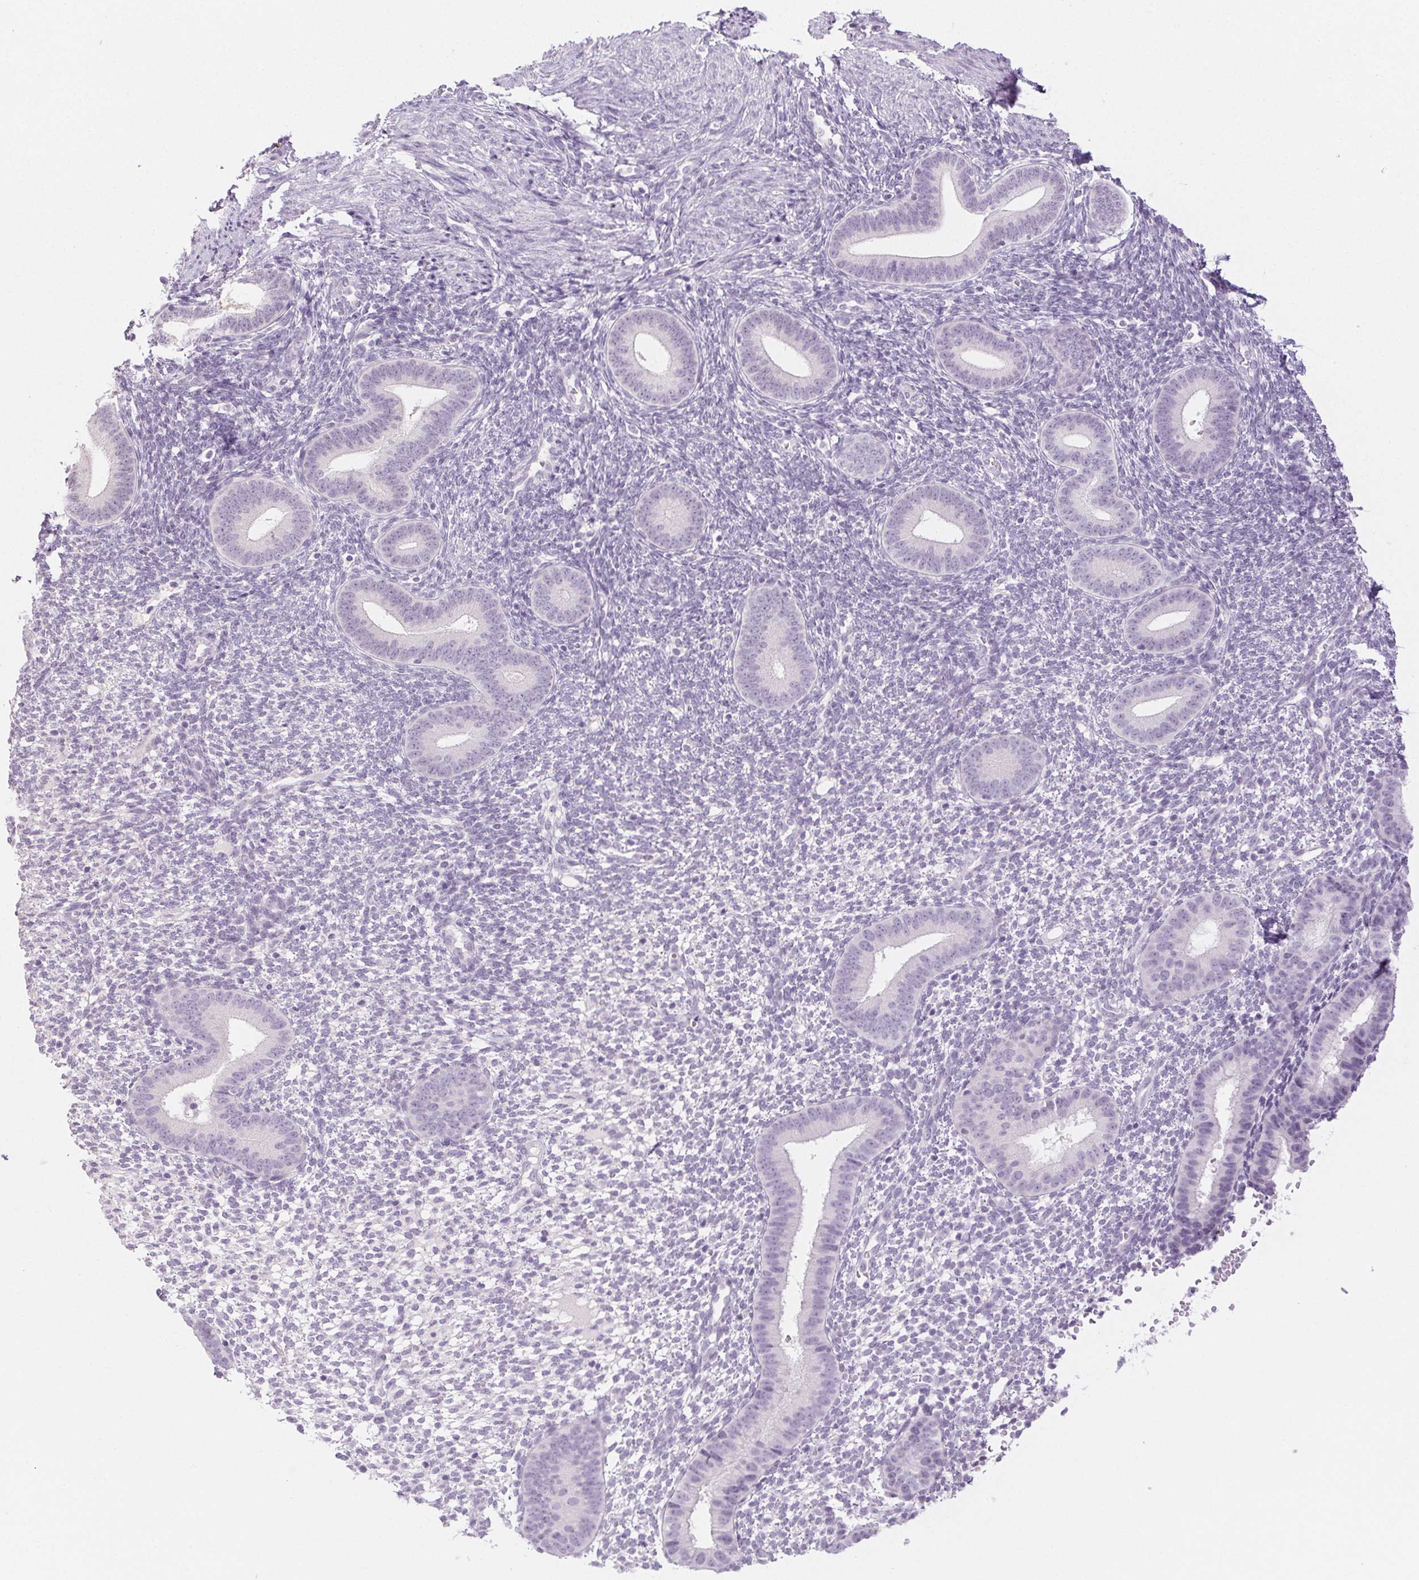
{"staining": {"intensity": "negative", "quantity": "none", "location": "none"}, "tissue": "endometrium", "cell_type": "Cells in endometrial stroma", "image_type": "normal", "snomed": [{"axis": "morphology", "description": "Normal tissue, NOS"}, {"axis": "topography", "description": "Endometrium"}], "caption": "Immunohistochemical staining of benign human endometrium displays no significant staining in cells in endometrial stroma.", "gene": "SPRR3", "patient": {"sex": "female", "age": 40}}